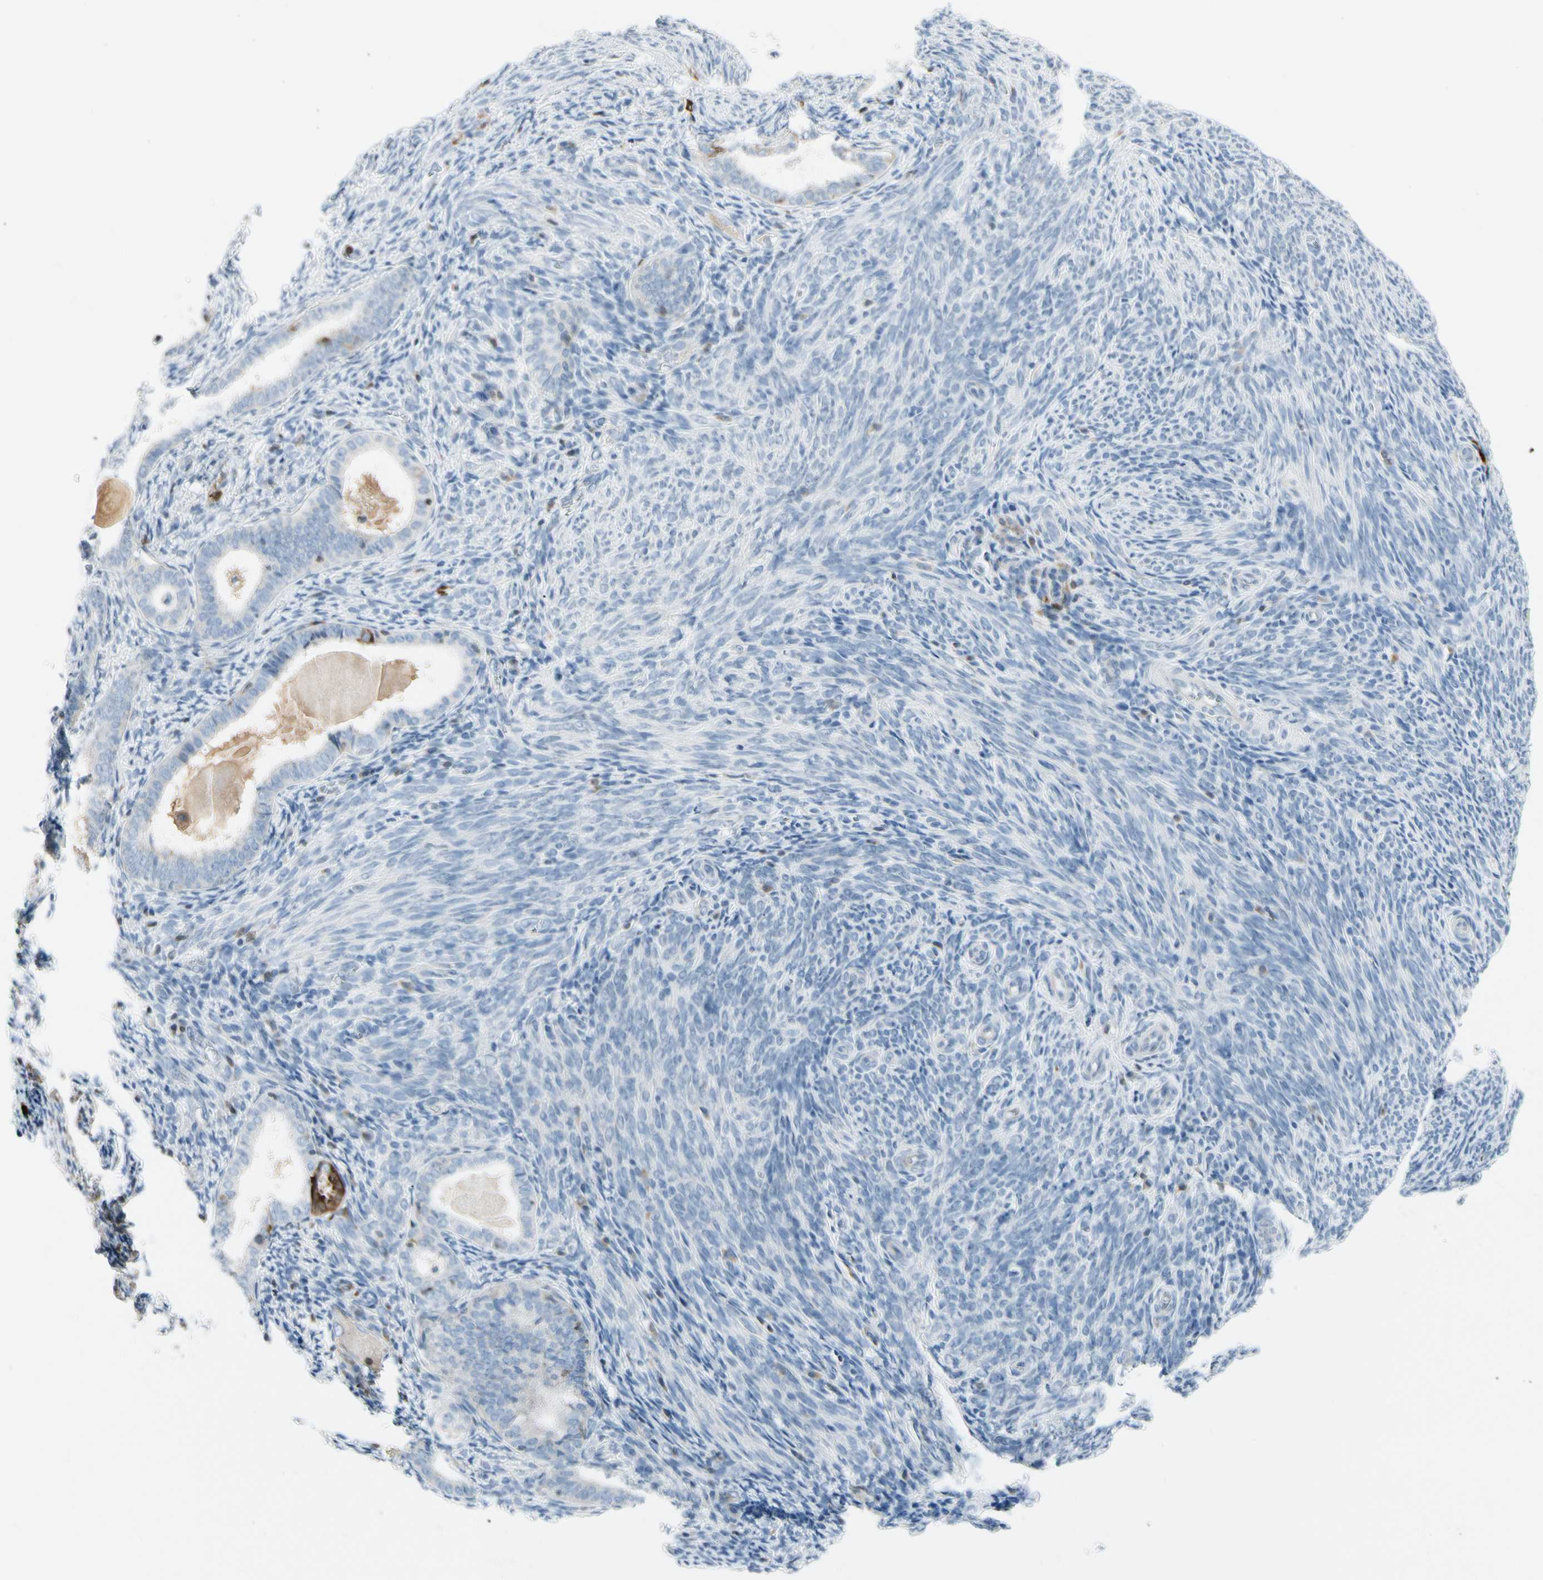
{"staining": {"intensity": "negative", "quantity": "none", "location": "none"}, "tissue": "endometrial cancer", "cell_type": "Tumor cells", "image_type": "cancer", "snomed": [{"axis": "morphology", "description": "Adenocarcinoma, NOS"}, {"axis": "topography", "description": "Uterus"}], "caption": "Immunohistochemical staining of human endometrial cancer displays no significant staining in tumor cells. The staining was performed using DAB (3,3'-diaminobenzidine) to visualize the protein expression in brown, while the nuclei were stained in blue with hematoxylin (Magnification: 20x).", "gene": "TRAF1", "patient": {"sex": "female", "age": 83}}